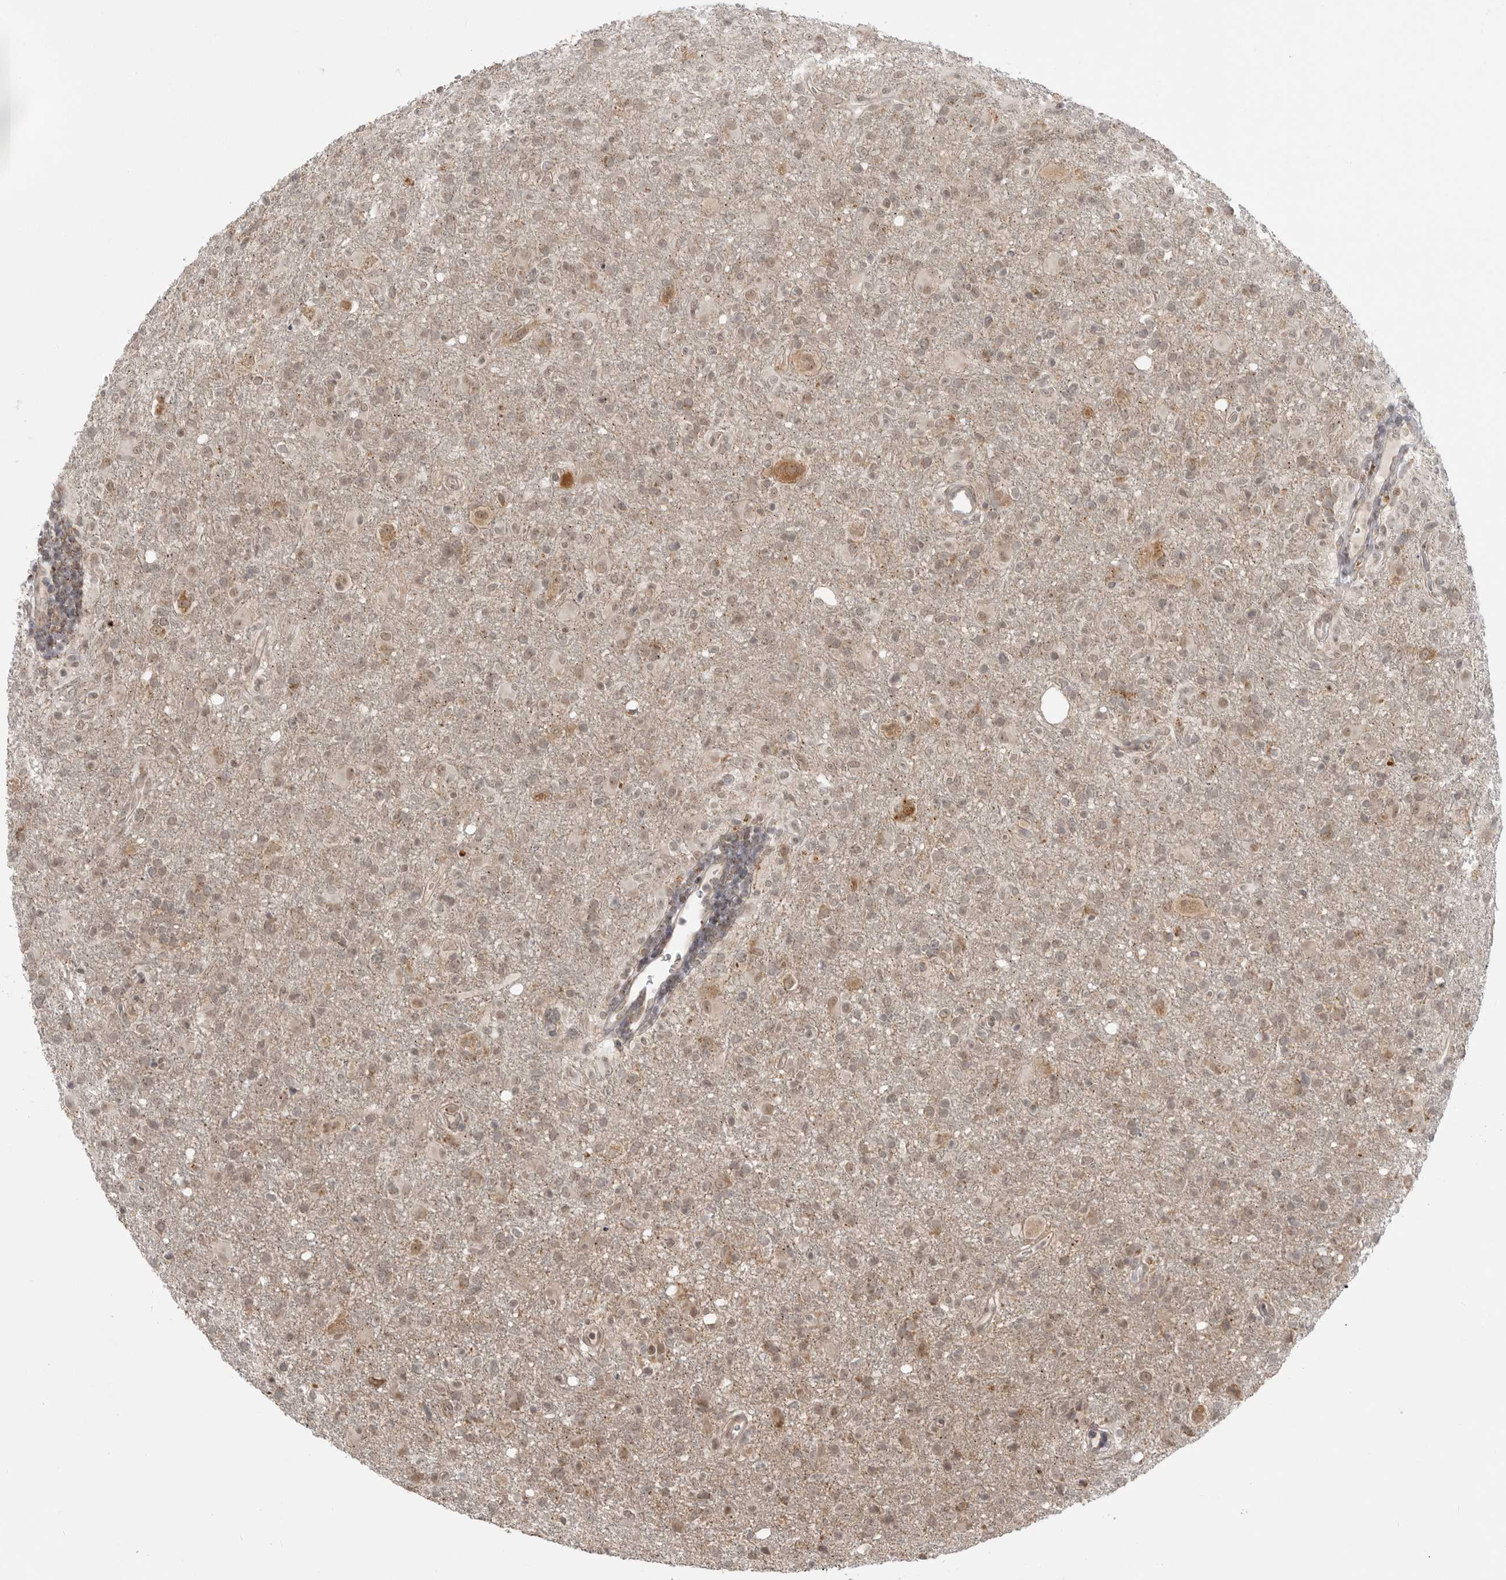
{"staining": {"intensity": "weak", "quantity": "25%-75%", "location": "nuclear"}, "tissue": "glioma", "cell_type": "Tumor cells", "image_type": "cancer", "snomed": [{"axis": "morphology", "description": "Glioma, malignant, High grade"}, {"axis": "topography", "description": "Brain"}], "caption": "Approximately 25%-75% of tumor cells in malignant high-grade glioma show weak nuclear protein staining as visualized by brown immunohistochemical staining.", "gene": "KALRN", "patient": {"sex": "female", "age": 57}}